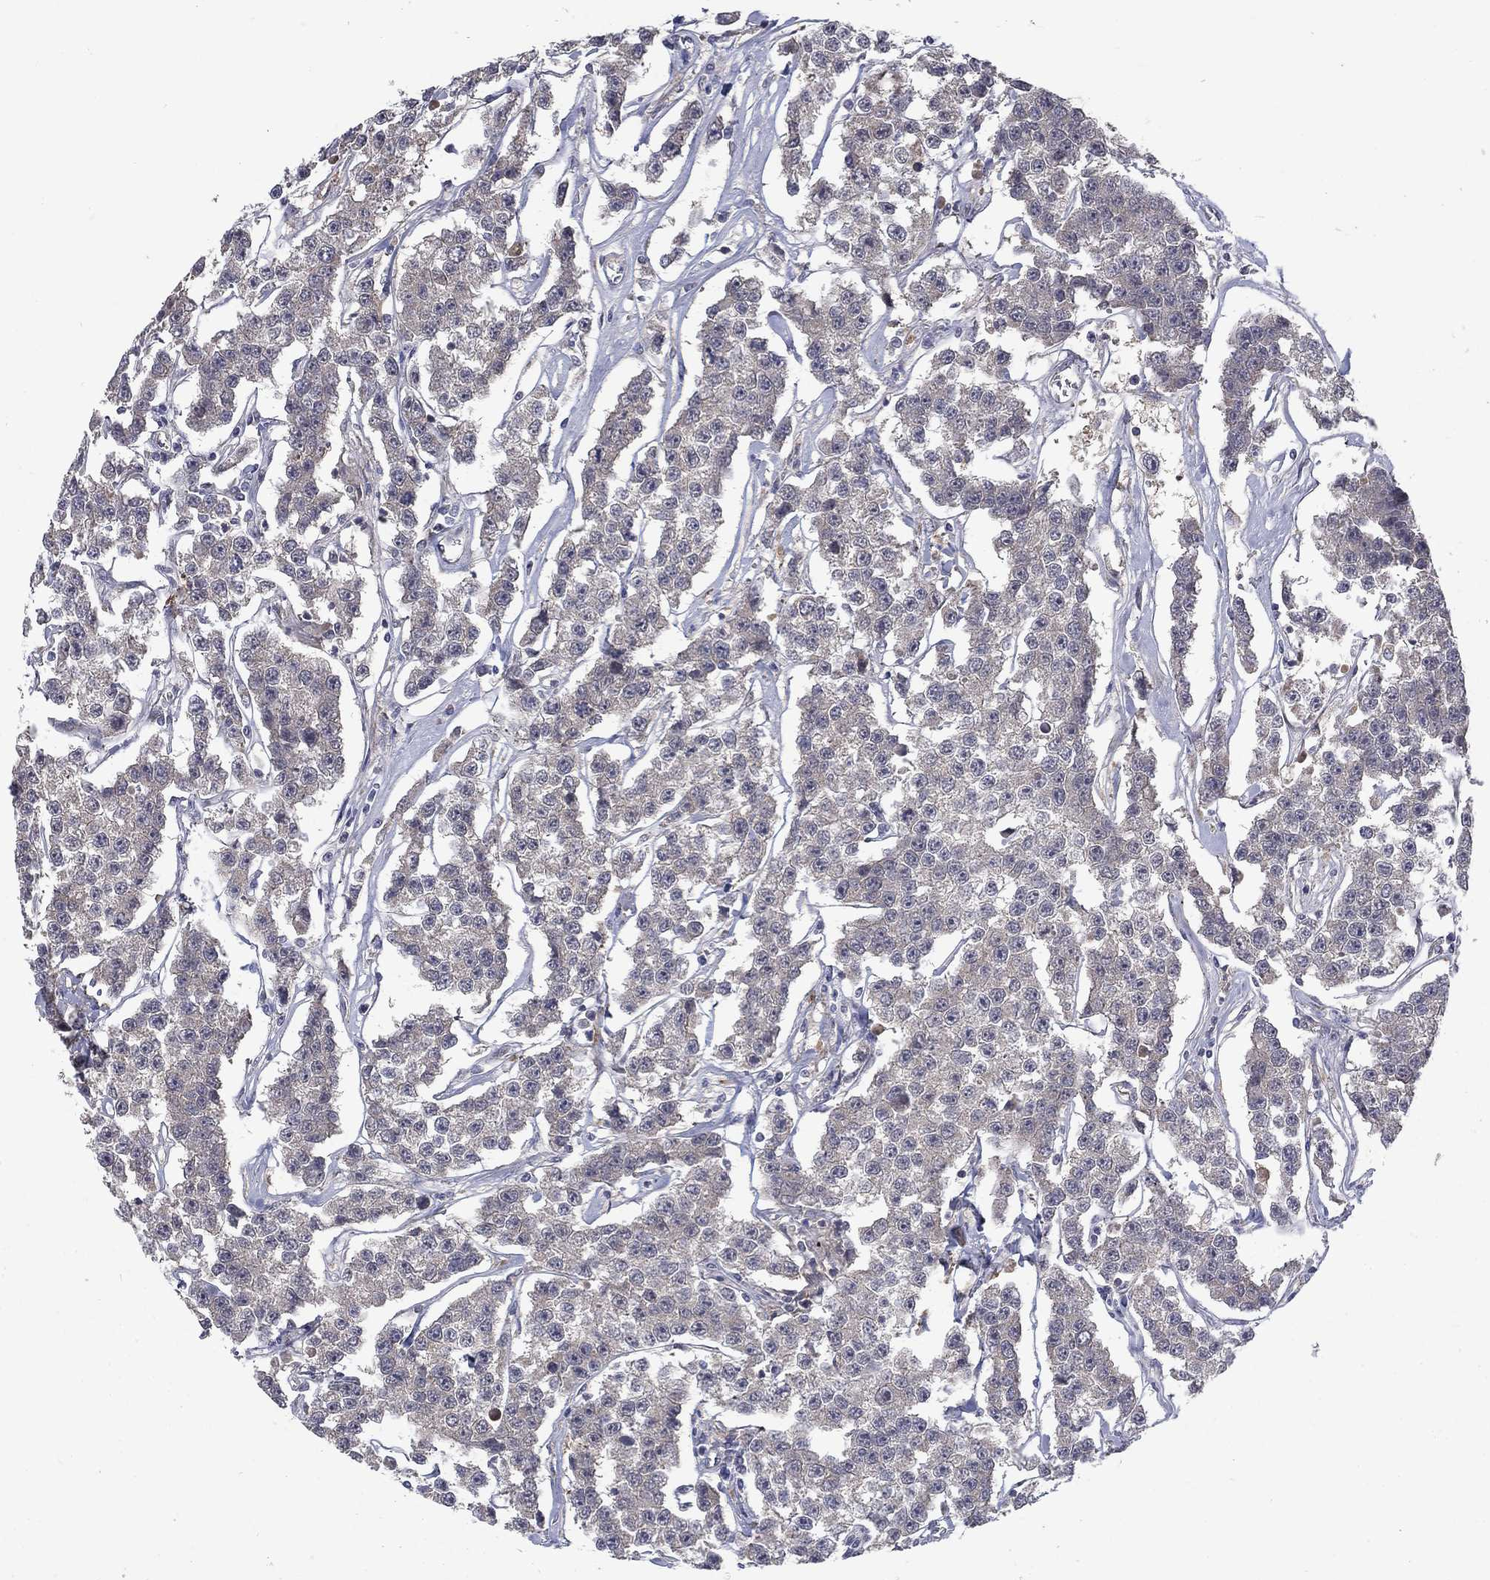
{"staining": {"intensity": "negative", "quantity": "none", "location": "none"}, "tissue": "testis cancer", "cell_type": "Tumor cells", "image_type": "cancer", "snomed": [{"axis": "morphology", "description": "Seminoma, NOS"}, {"axis": "topography", "description": "Testis"}], "caption": "Testis seminoma was stained to show a protein in brown. There is no significant expression in tumor cells. (Stains: DAB (3,3'-diaminobenzidine) immunohistochemistry (IHC) with hematoxylin counter stain, Microscopy: brightfield microscopy at high magnification).", "gene": "FAM3B", "patient": {"sex": "male", "age": 59}}